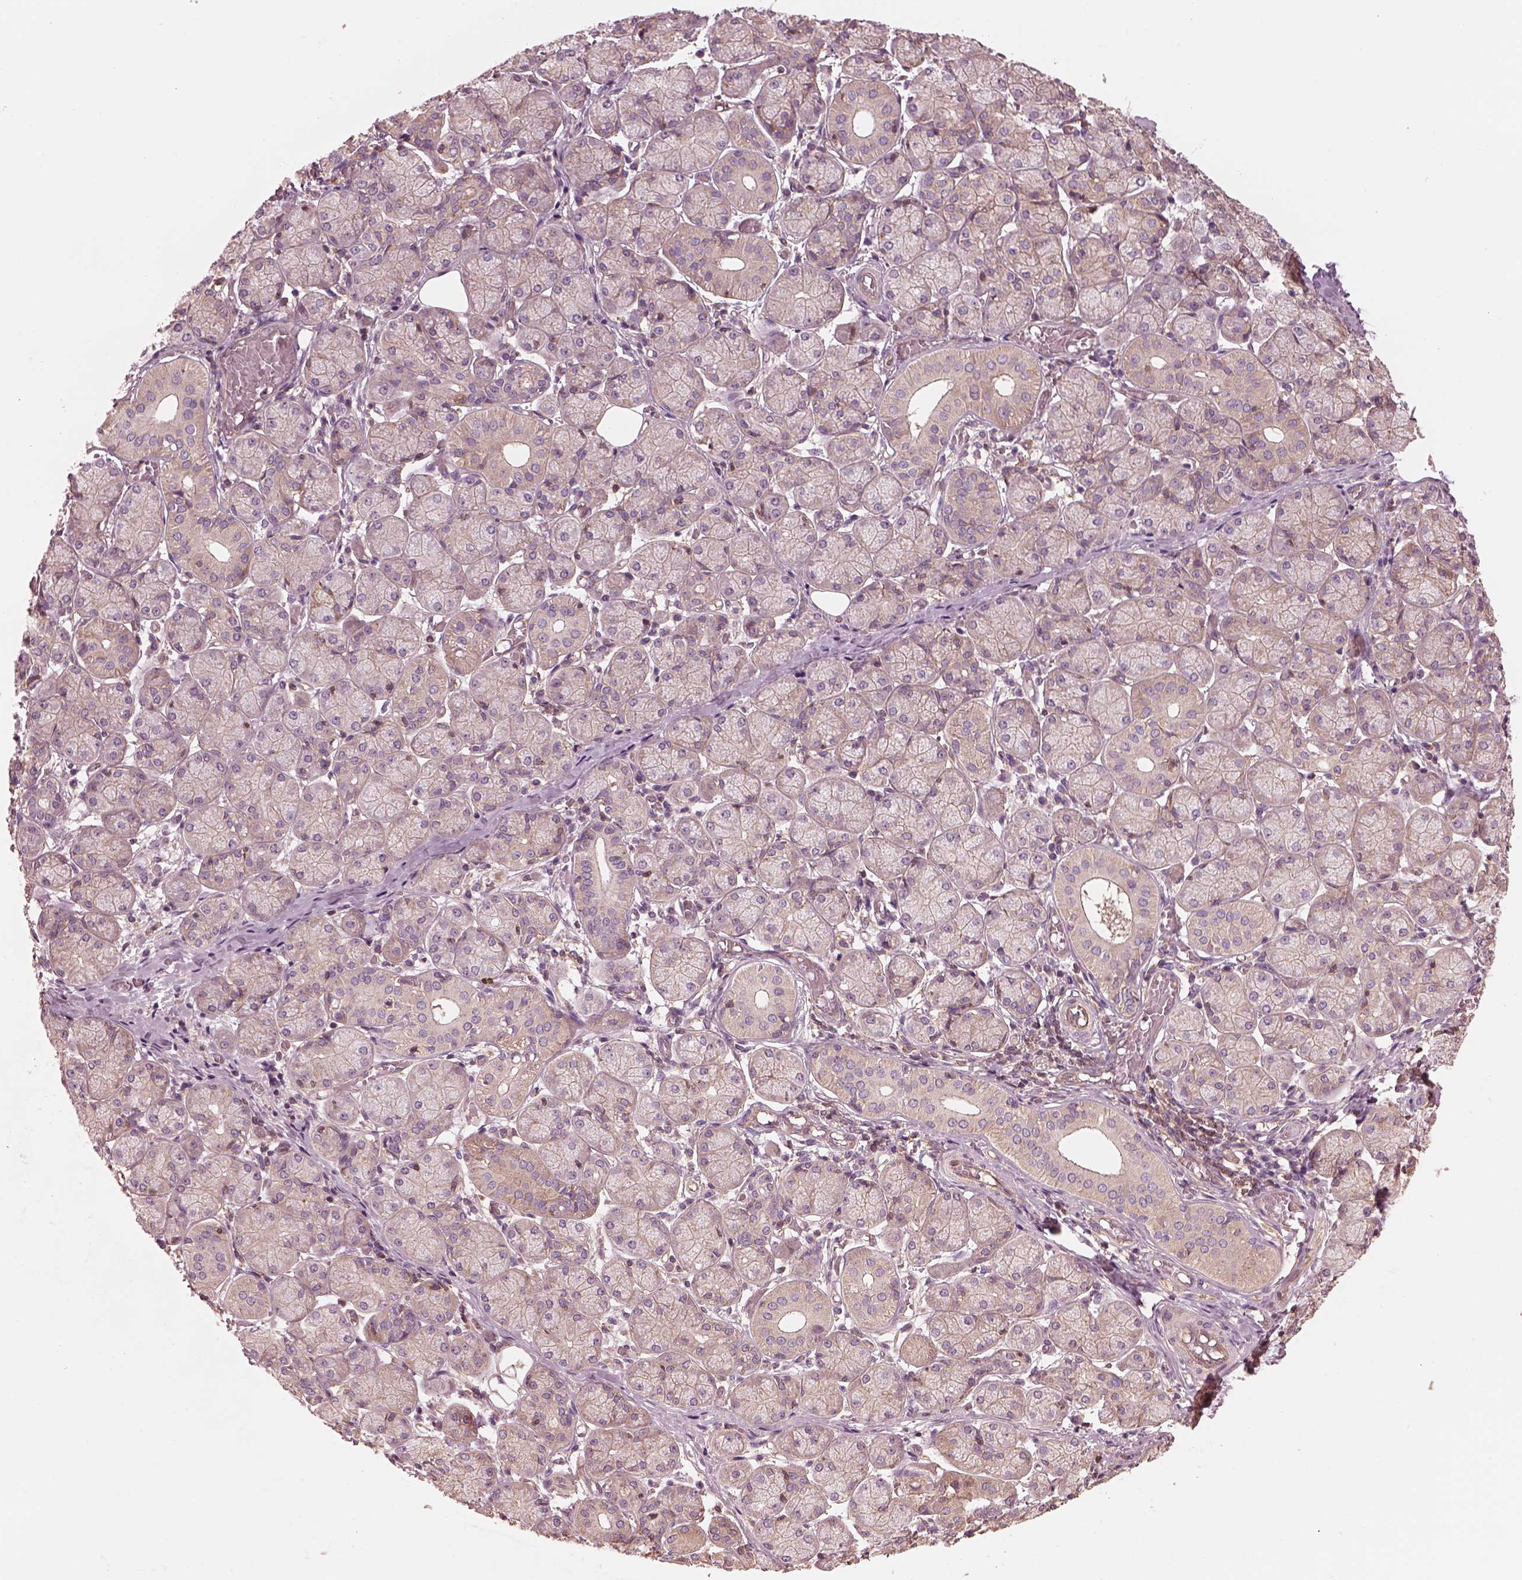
{"staining": {"intensity": "weak", "quantity": "25%-75%", "location": "cytoplasmic/membranous"}, "tissue": "salivary gland", "cell_type": "Glandular cells", "image_type": "normal", "snomed": [{"axis": "morphology", "description": "Normal tissue, NOS"}, {"axis": "topography", "description": "Salivary gland"}, {"axis": "topography", "description": "Peripheral nerve tissue"}], "caption": "Immunohistochemistry (IHC) staining of benign salivary gland, which demonstrates low levels of weak cytoplasmic/membranous expression in approximately 25%-75% of glandular cells indicating weak cytoplasmic/membranous protein staining. The staining was performed using DAB (brown) for protein detection and nuclei were counterstained in hematoxylin (blue).", "gene": "STK33", "patient": {"sex": "female", "age": 24}}